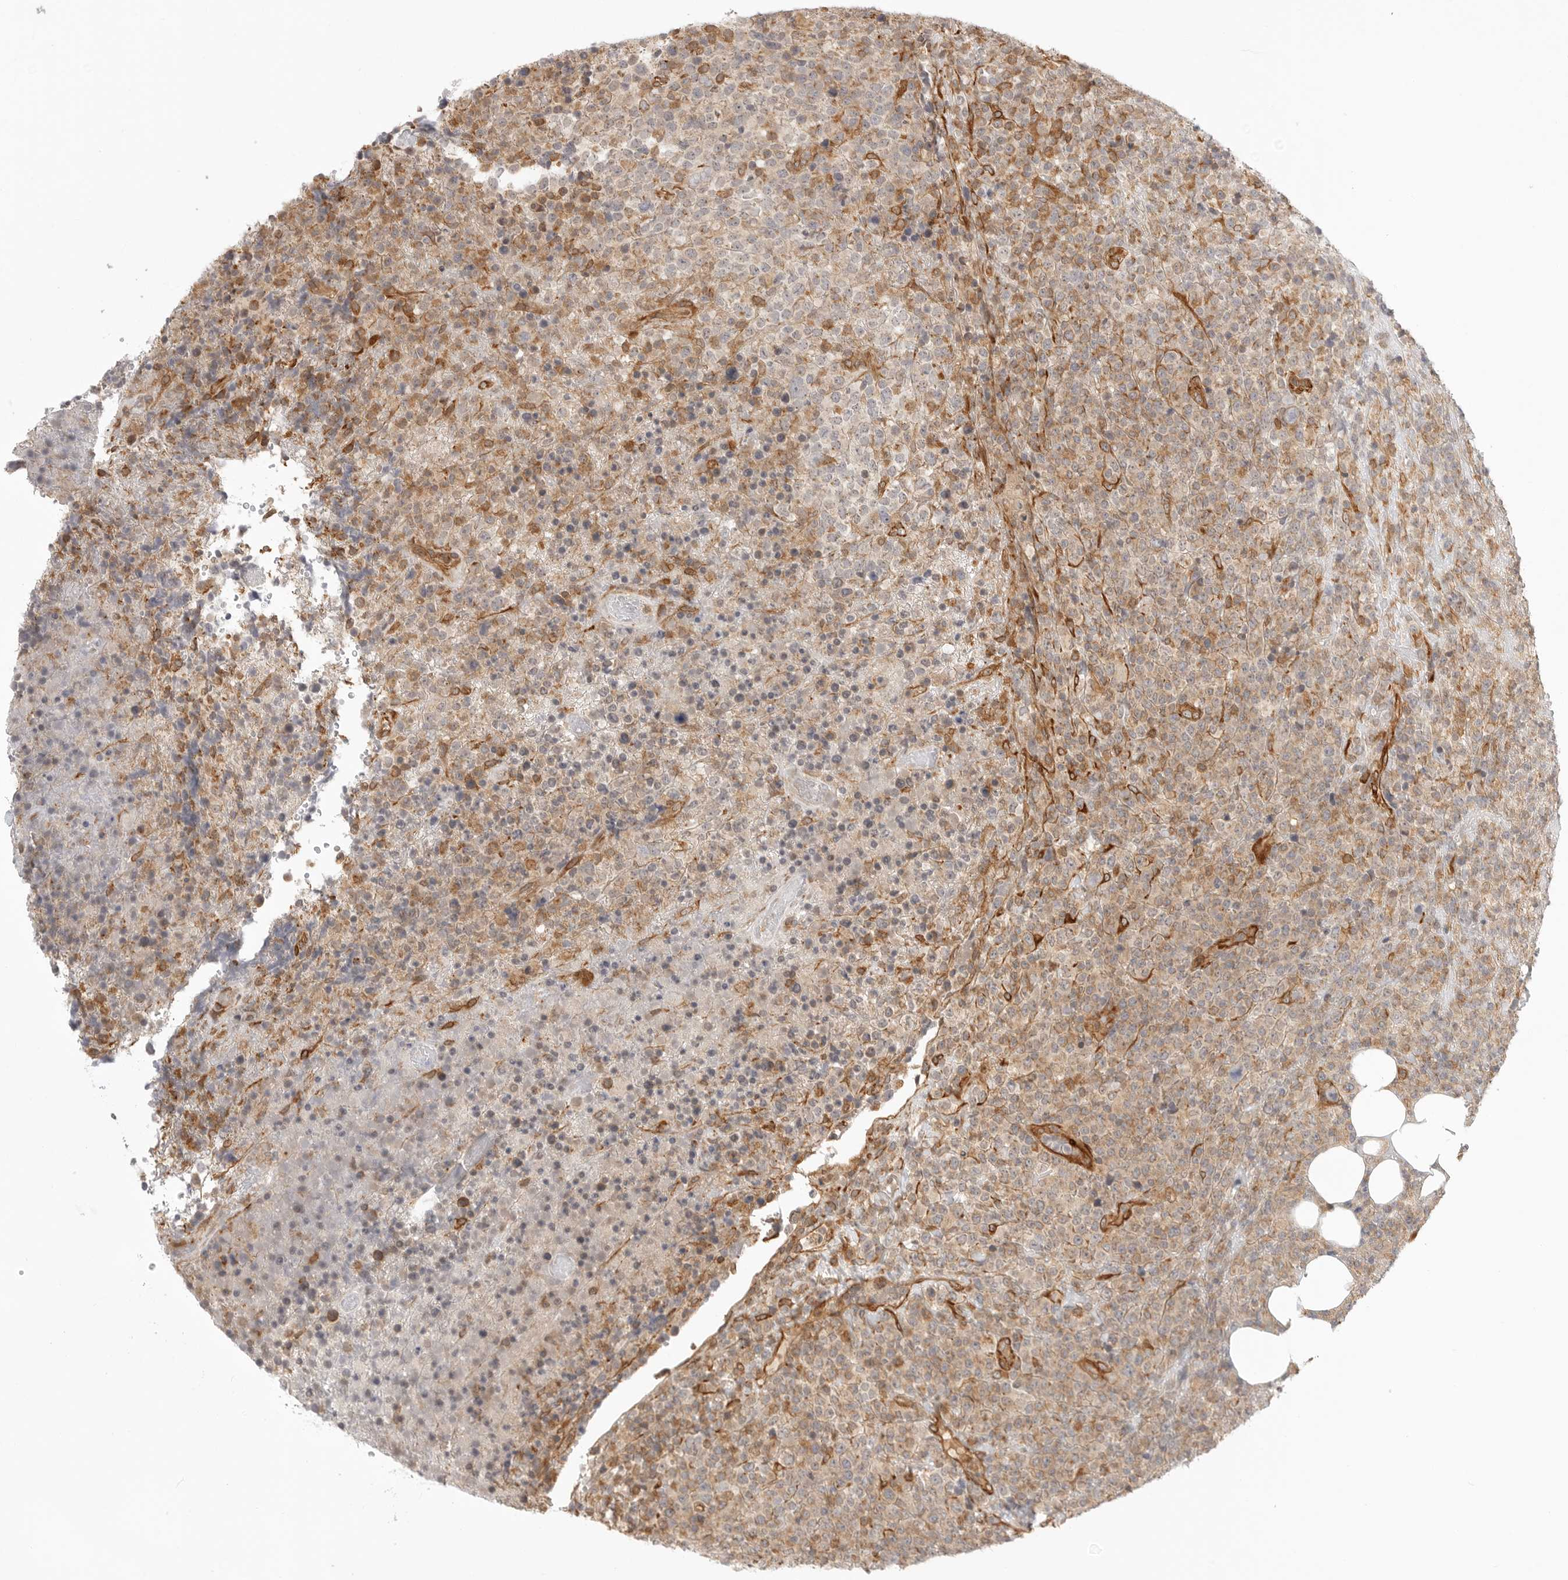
{"staining": {"intensity": "weak", "quantity": ">75%", "location": "cytoplasmic/membranous"}, "tissue": "lymphoma", "cell_type": "Tumor cells", "image_type": "cancer", "snomed": [{"axis": "morphology", "description": "Malignant lymphoma, non-Hodgkin's type, High grade"}, {"axis": "topography", "description": "Lymph node"}], "caption": "Human lymphoma stained with a brown dye shows weak cytoplasmic/membranous positive staining in about >75% of tumor cells.", "gene": "ATOH7", "patient": {"sex": "male", "age": 13}}